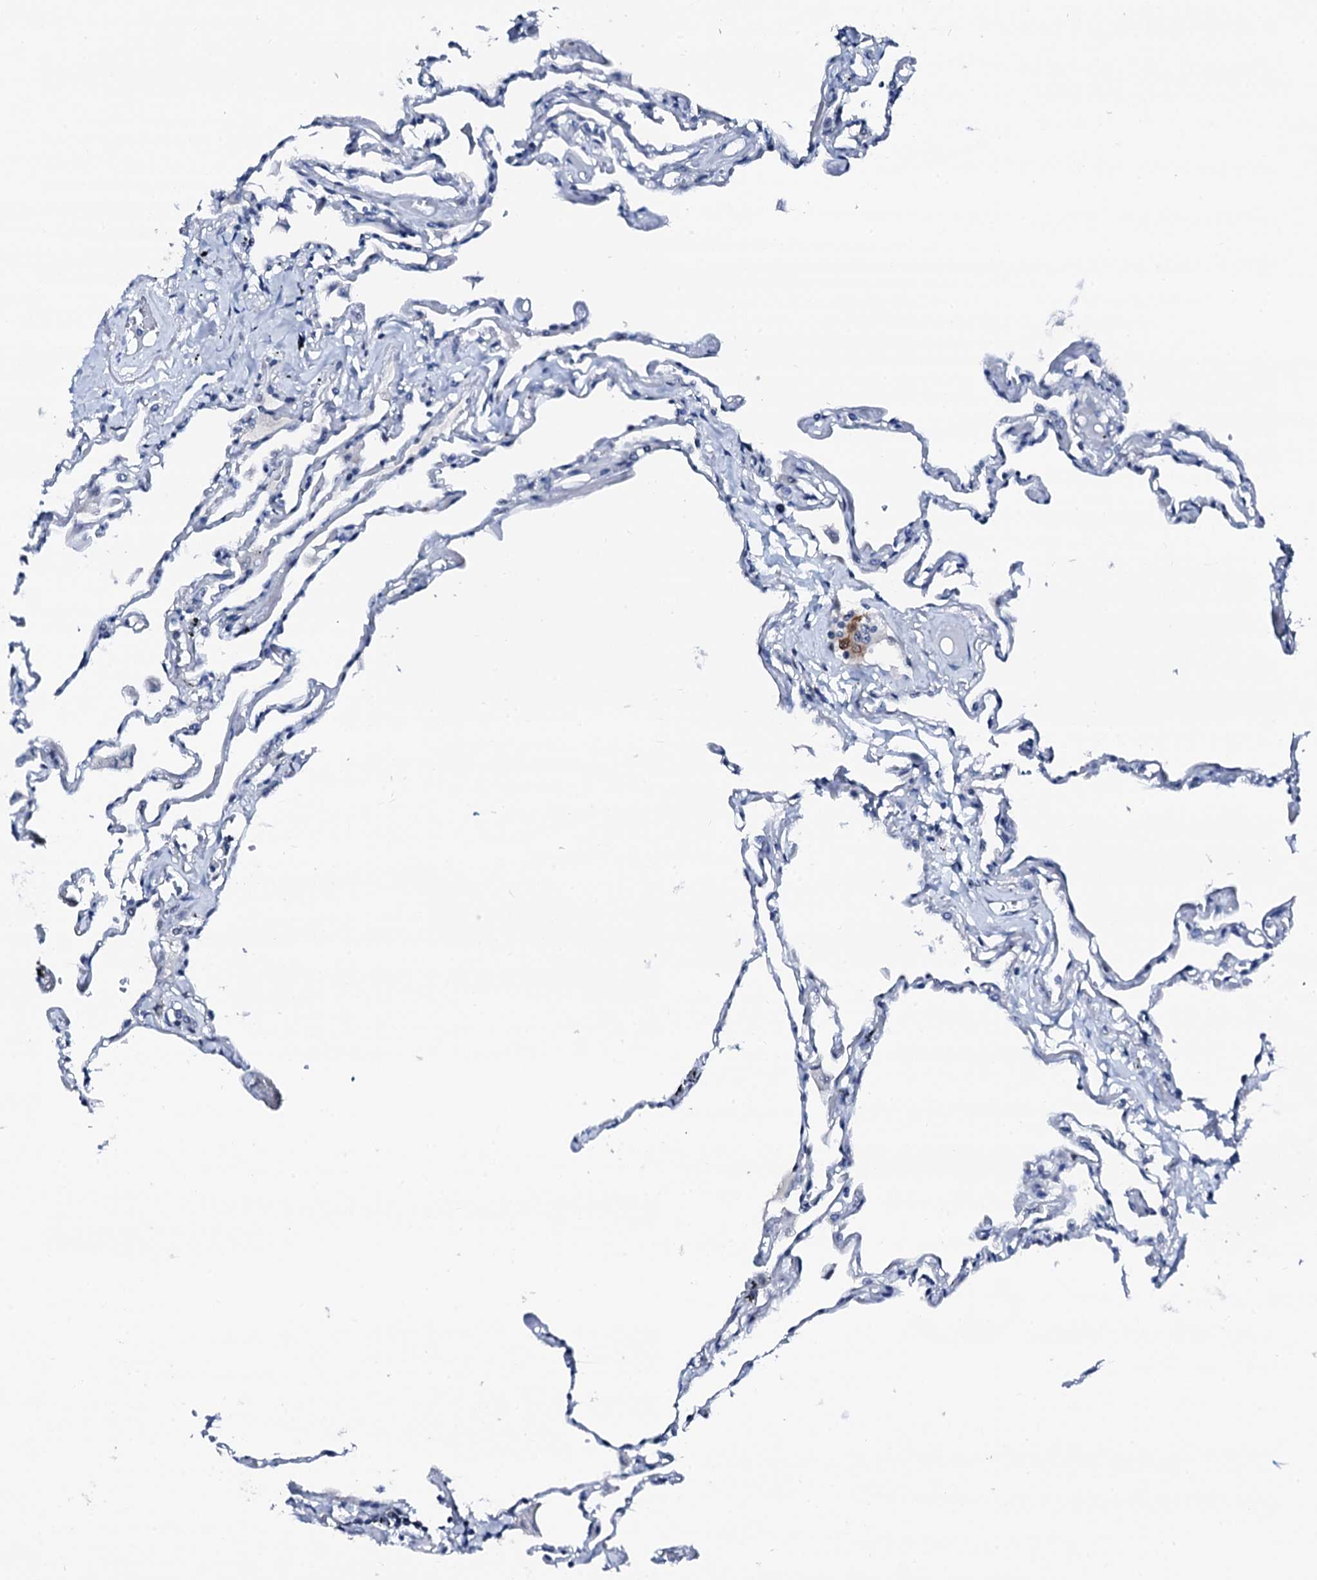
{"staining": {"intensity": "negative", "quantity": "none", "location": "none"}, "tissue": "lung", "cell_type": "Alveolar cells", "image_type": "normal", "snomed": [{"axis": "morphology", "description": "Normal tissue, NOS"}, {"axis": "topography", "description": "Lung"}], "caption": "Protein analysis of normal lung demonstrates no significant staining in alveolar cells.", "gene": "TRAFD1", "patient": {"sex": "female", "age": 67}}